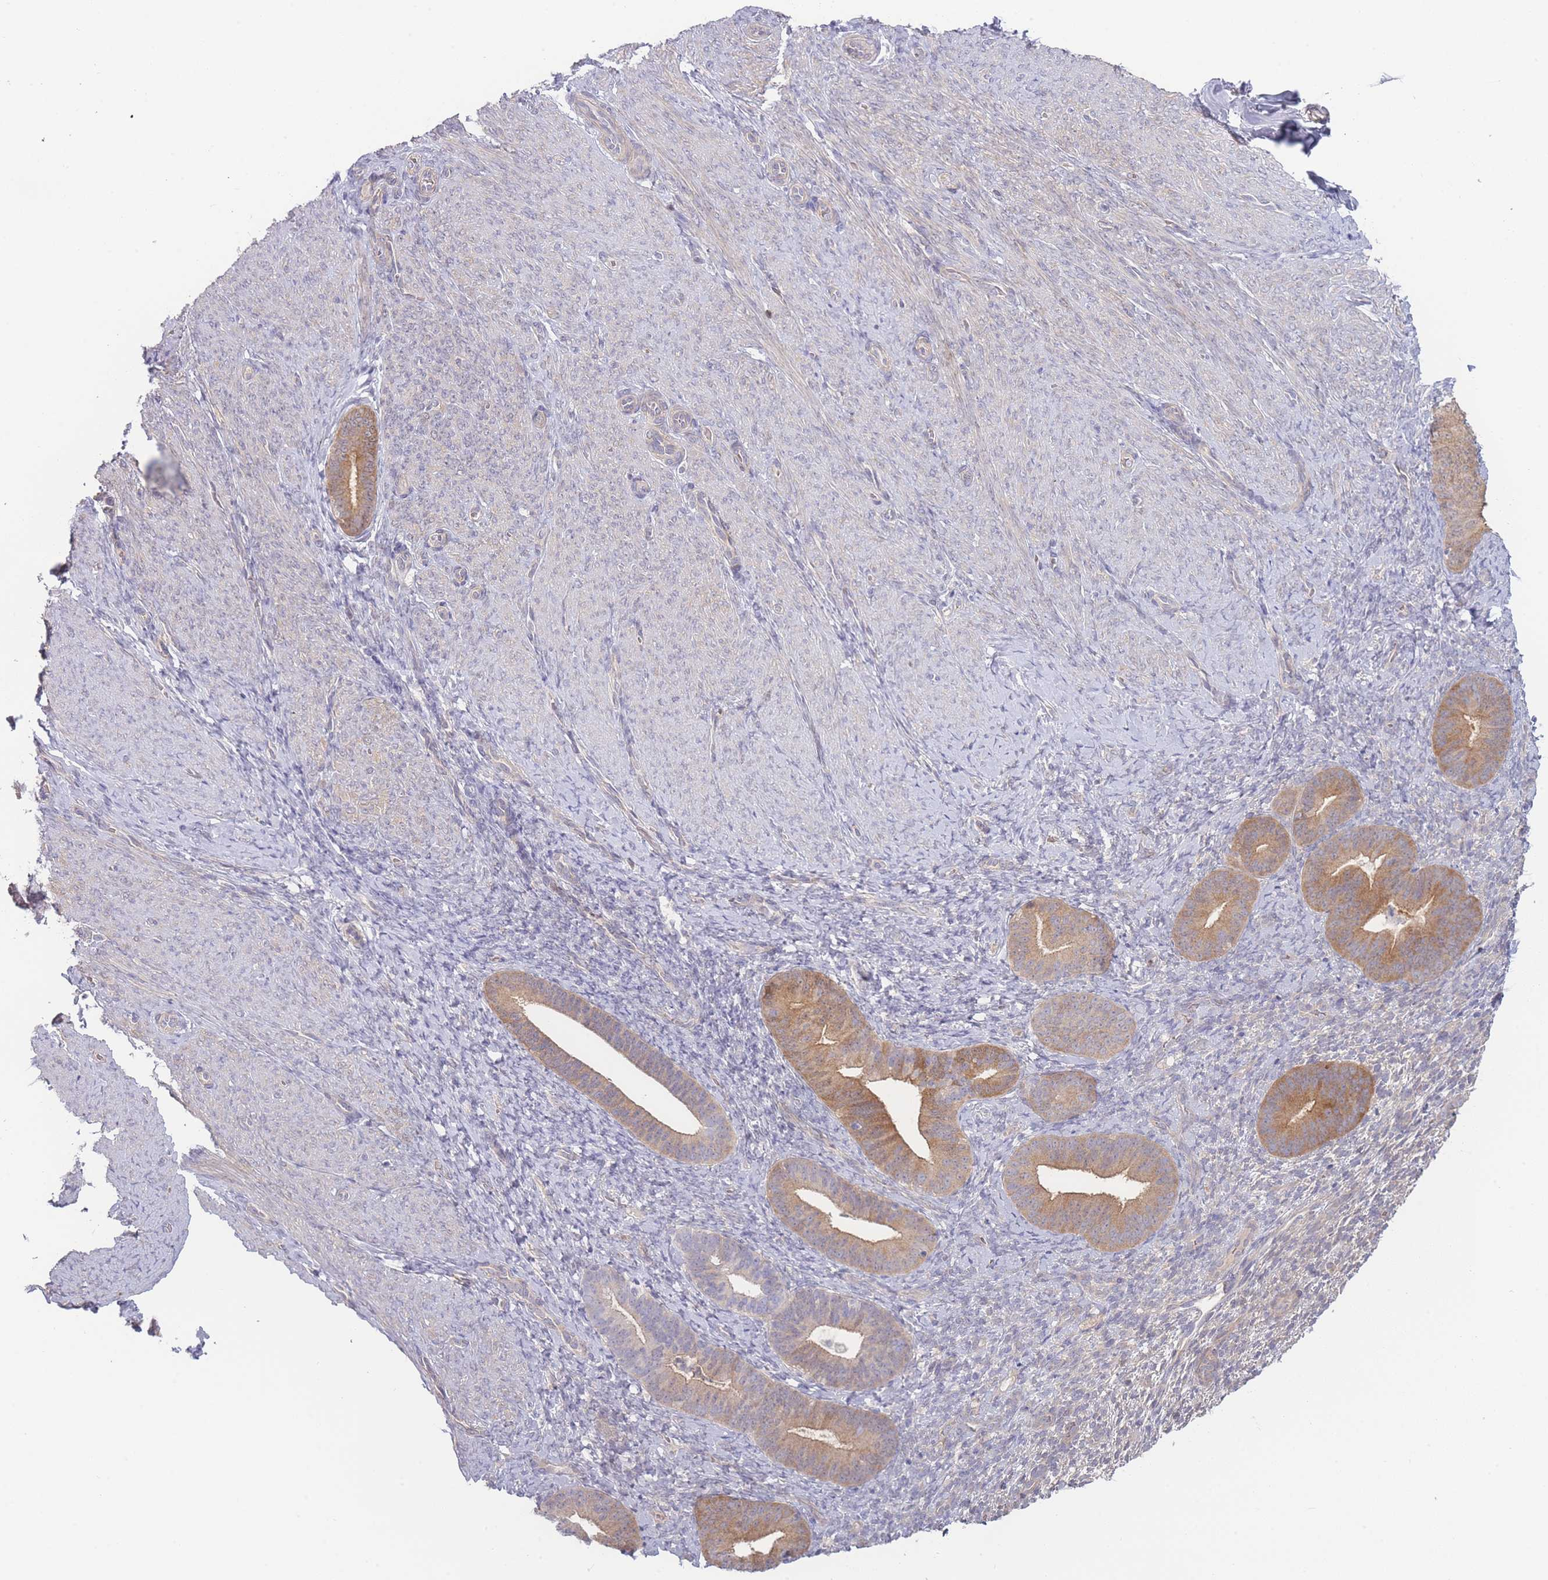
{"staining": {"intensity": "negative", "quantity": "none", "location": "none"}, "tissue": "endometrium", "cell_type": "Cells in endometrial stroma", "image_type": "normal", "snomed": [{"axis": "morphology", "description": "Normal tissue, NOS"}, {"axis": "topography", "description": "Endometrium"}], "caption": "The immunohistochemistry (IHC) histopathology image has no significant staining in cells in endometrial stroma of endometrium. The staining was performed using DAB to visualize the protein expression in brown, while the nuclei were stained in blue with hematoxylin (Magnification: 20x).", "gene": "SPHKAP", "patient": {"sex": "female", "age": 65}}